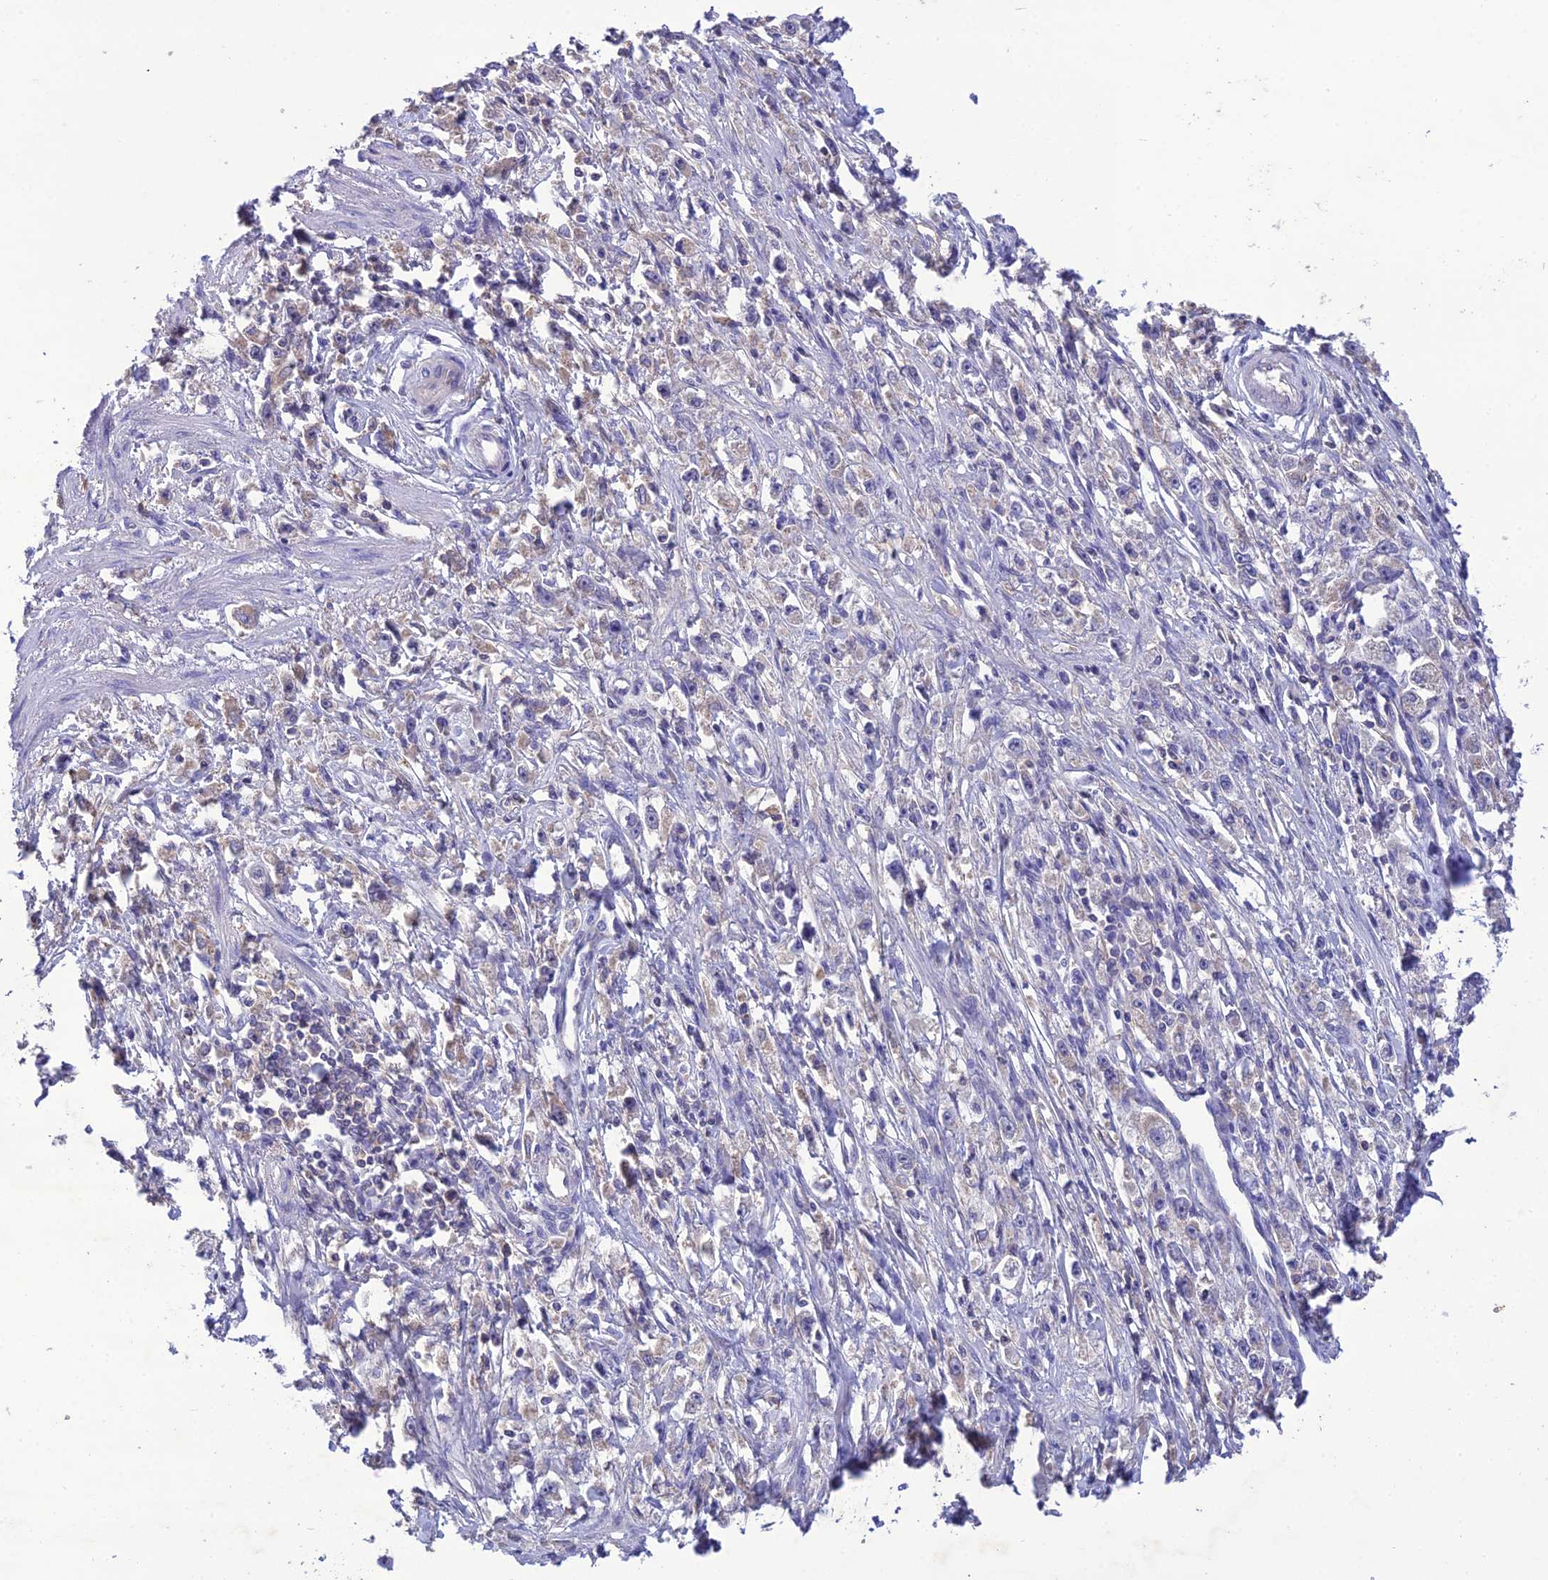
{"staining": {"intensity": "negative", "quantity": "none", "location": "none"}, "tissue": "stomach cancer", "cell_type": "Tumor cells", "image_type": "cancer", "snomed": [{"axis": "morphology", "description": "Adenocarcinoma, NOS"}, {"axis": "topography", "description": "Stomach"}], "caption": "An image of adenocarcinoma (stomach) stained for a protein reveals no brown staining in tumor cells. (Brightfield microscopy of DAB (3,3'-diaminobenzidine) immunohistochemistry (IHC) at high magnification).", "gene": "SNX24", "patient": {"sex": "female", "age": 59}}